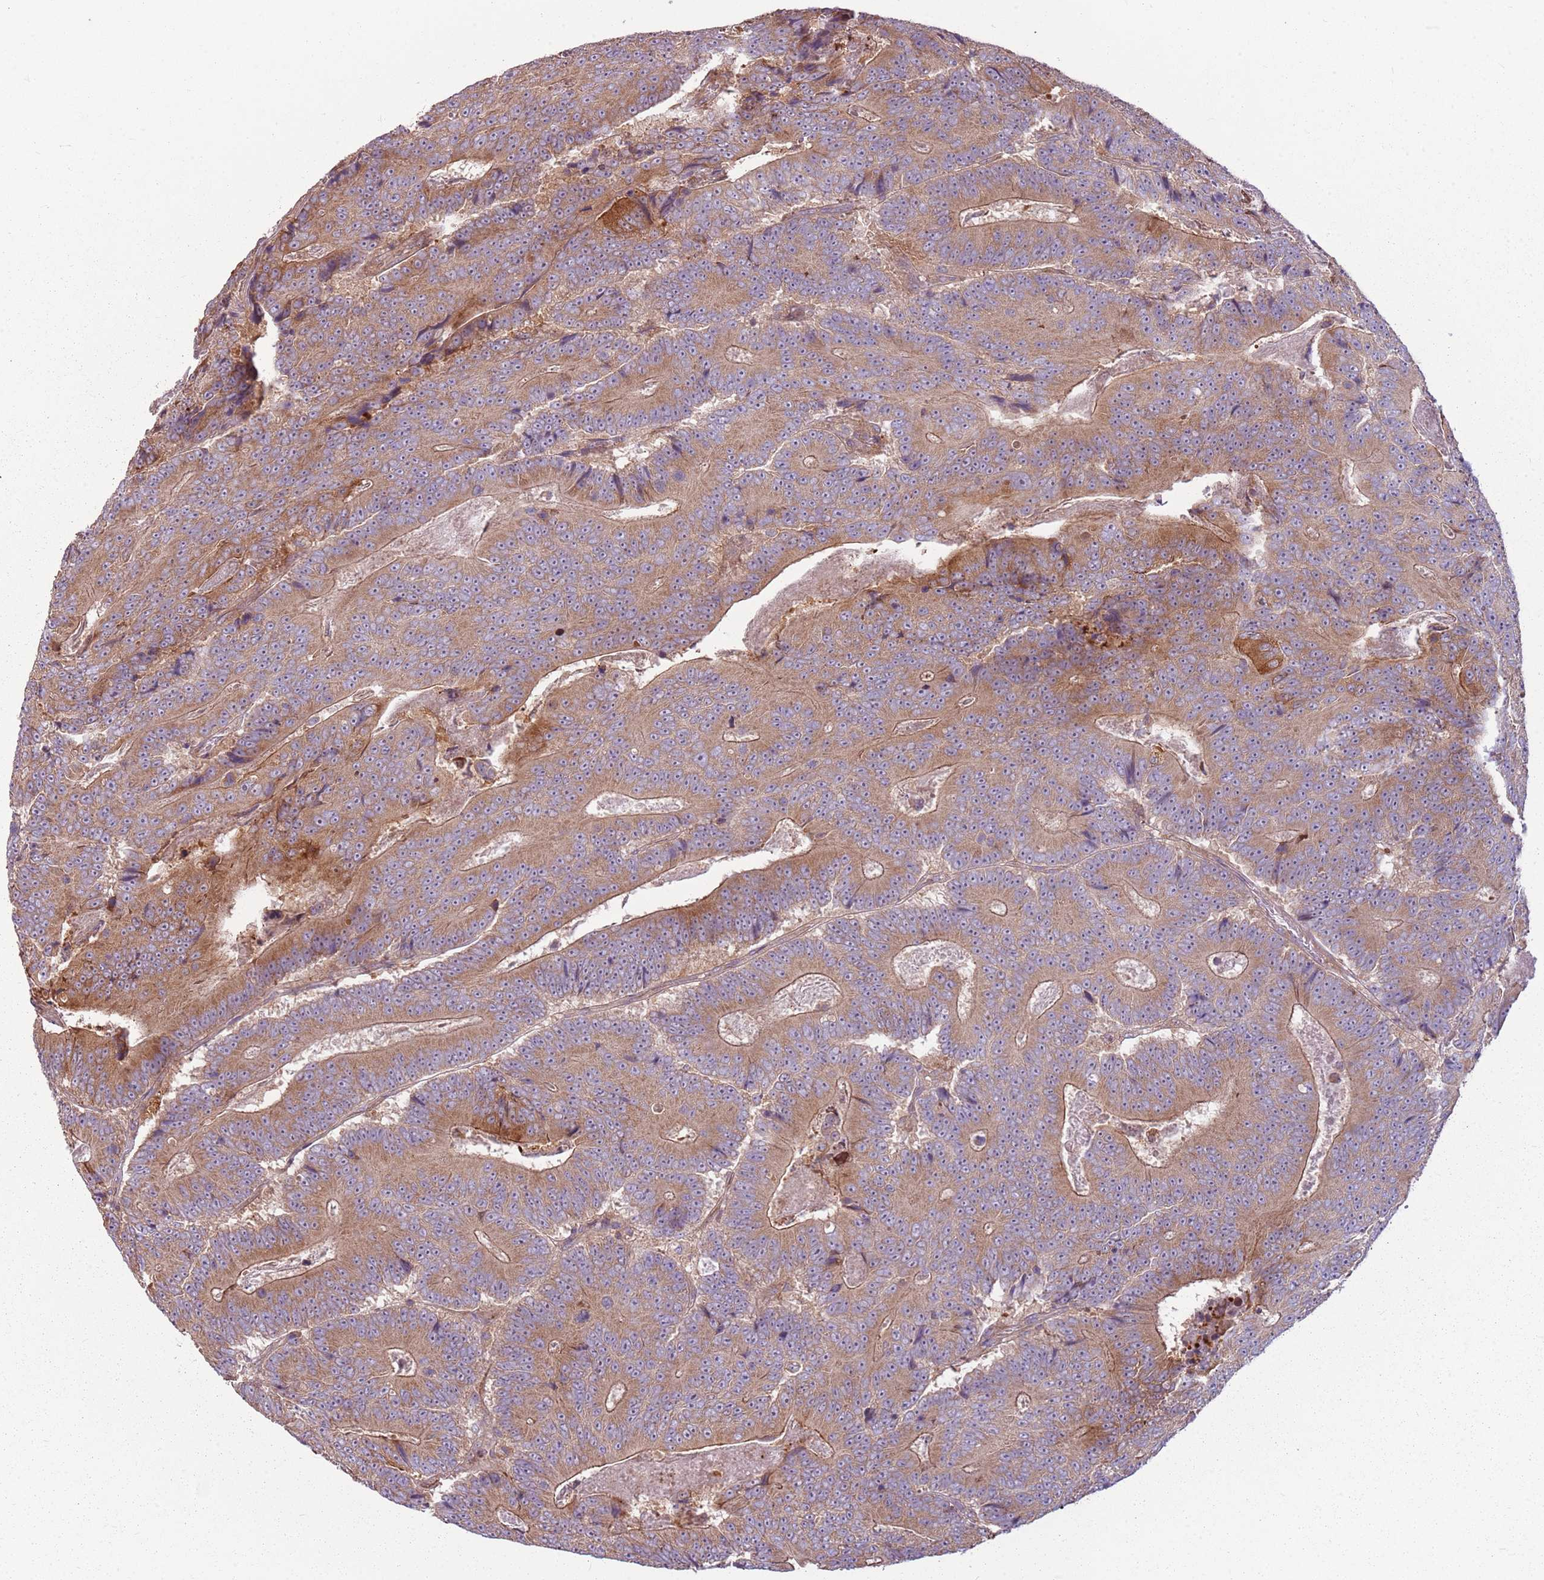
{"staining": {"intensity": "moderate", "quantity": ">75%", "location": "cytoplasmic/membranous"}, "tissue": "colorectal cancer", "cell_type": "Tumor cells", "image_type": "cancer", "snomed": [{"axis": "morphology", "description": "Adenocarcinoma, NOS"}, {"axis": "topography", "description": "Colon"}], "caption": "Protein positivity by IHC reveals moderate cytoplasmic/membranous staining in approximately >75% of tumor cells in adenocarcinoma (colorectal).", "gene": "RPL21", "patient": {"sex": "male", "age": 83}}